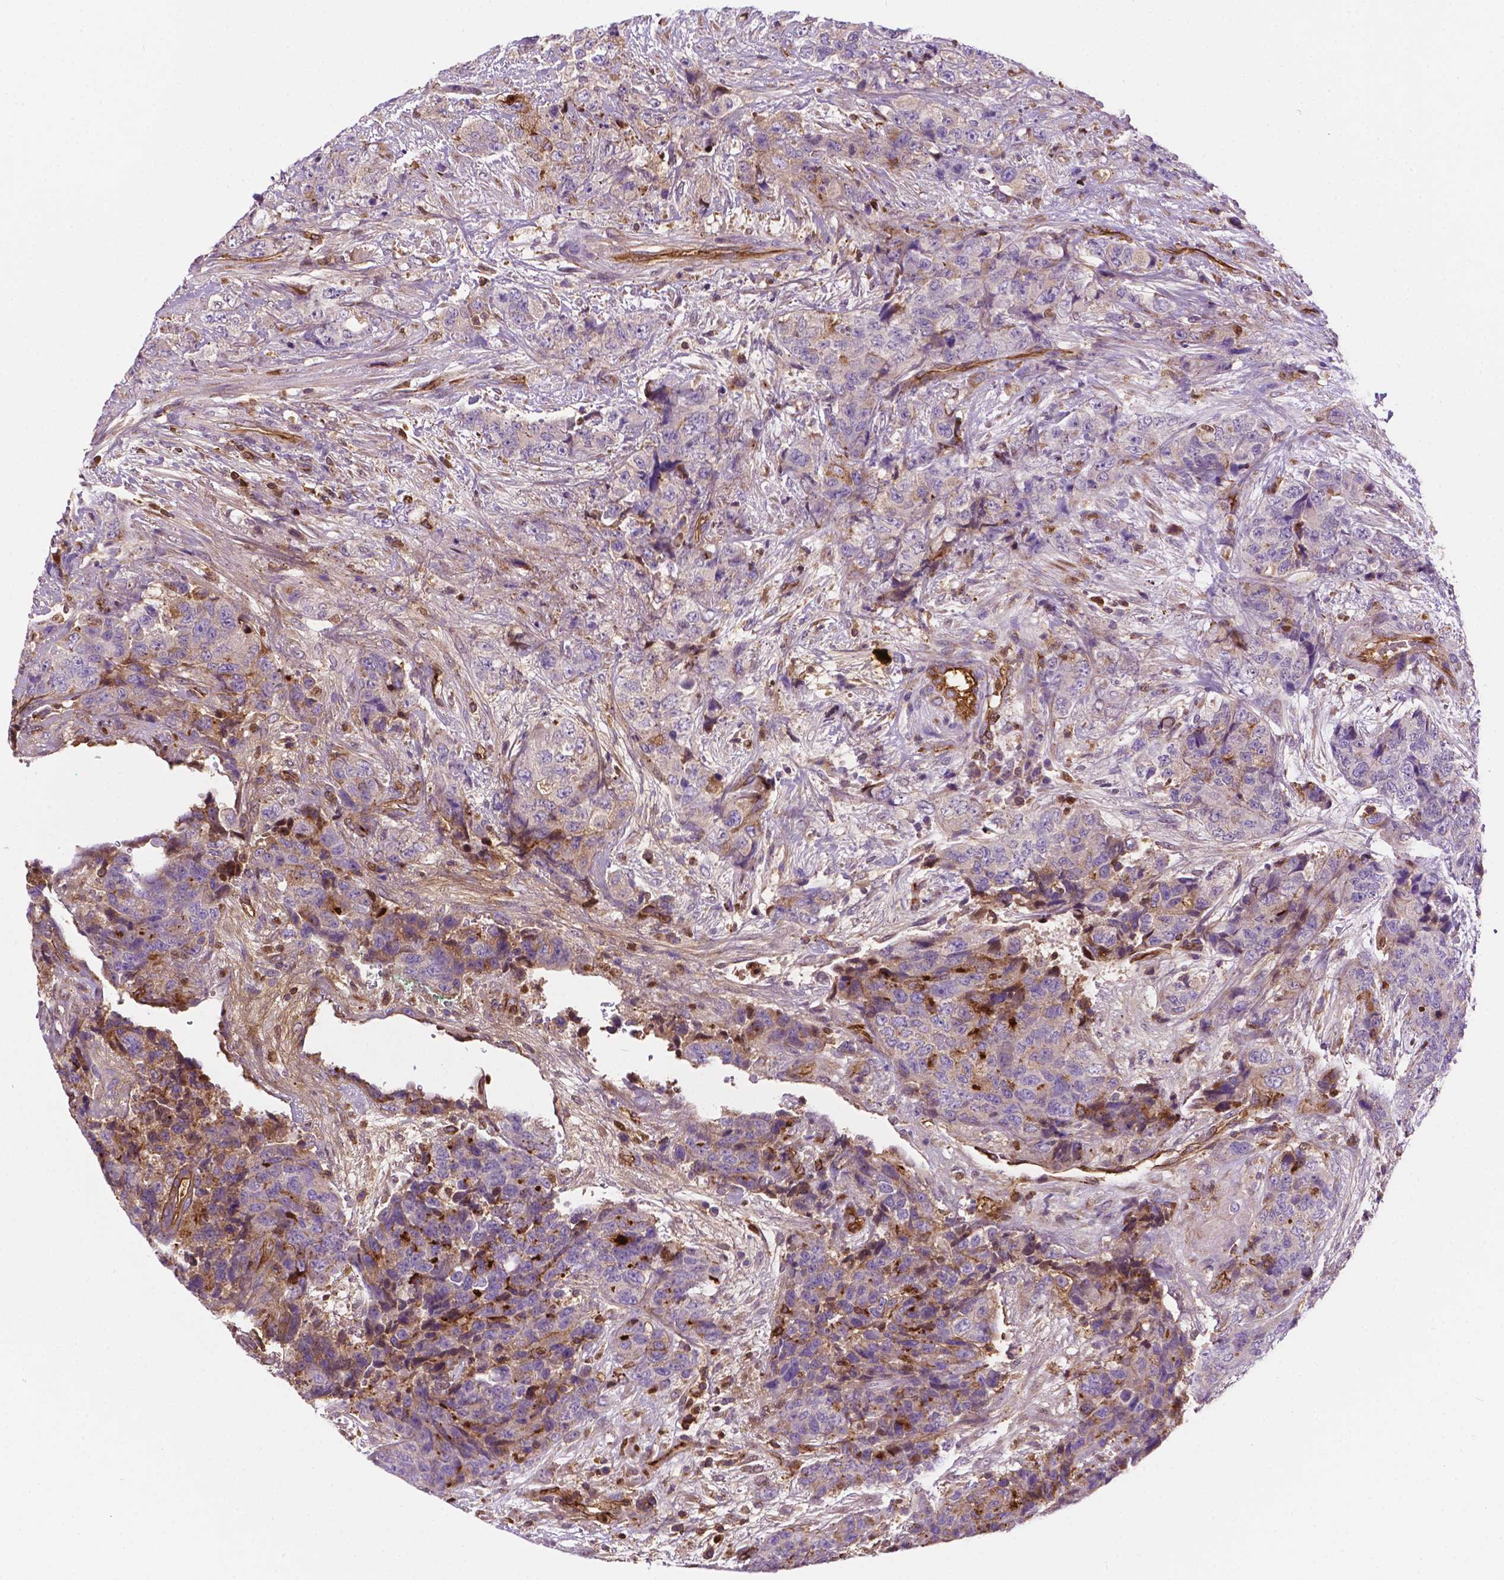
{"staining": {"intensity": "negative", "quantity": "none", "location": "none"}, "tissue": "urothelial cancer", "cell_type": "Tumor cells", "image_type": "cancer", "snomed": [{"axis": "morphology", "description": "Urothelial carcinoma, High grade"}, {"axis": "topography", "description": "Urinary bladder"}], "caption": "DAB immunohistochemical staining of human high-grade urothelial carcinoma exhibits no significant positivity in tumor cells.", "gene": "DCN", "patient": {"sex": "female", "age": 78}}